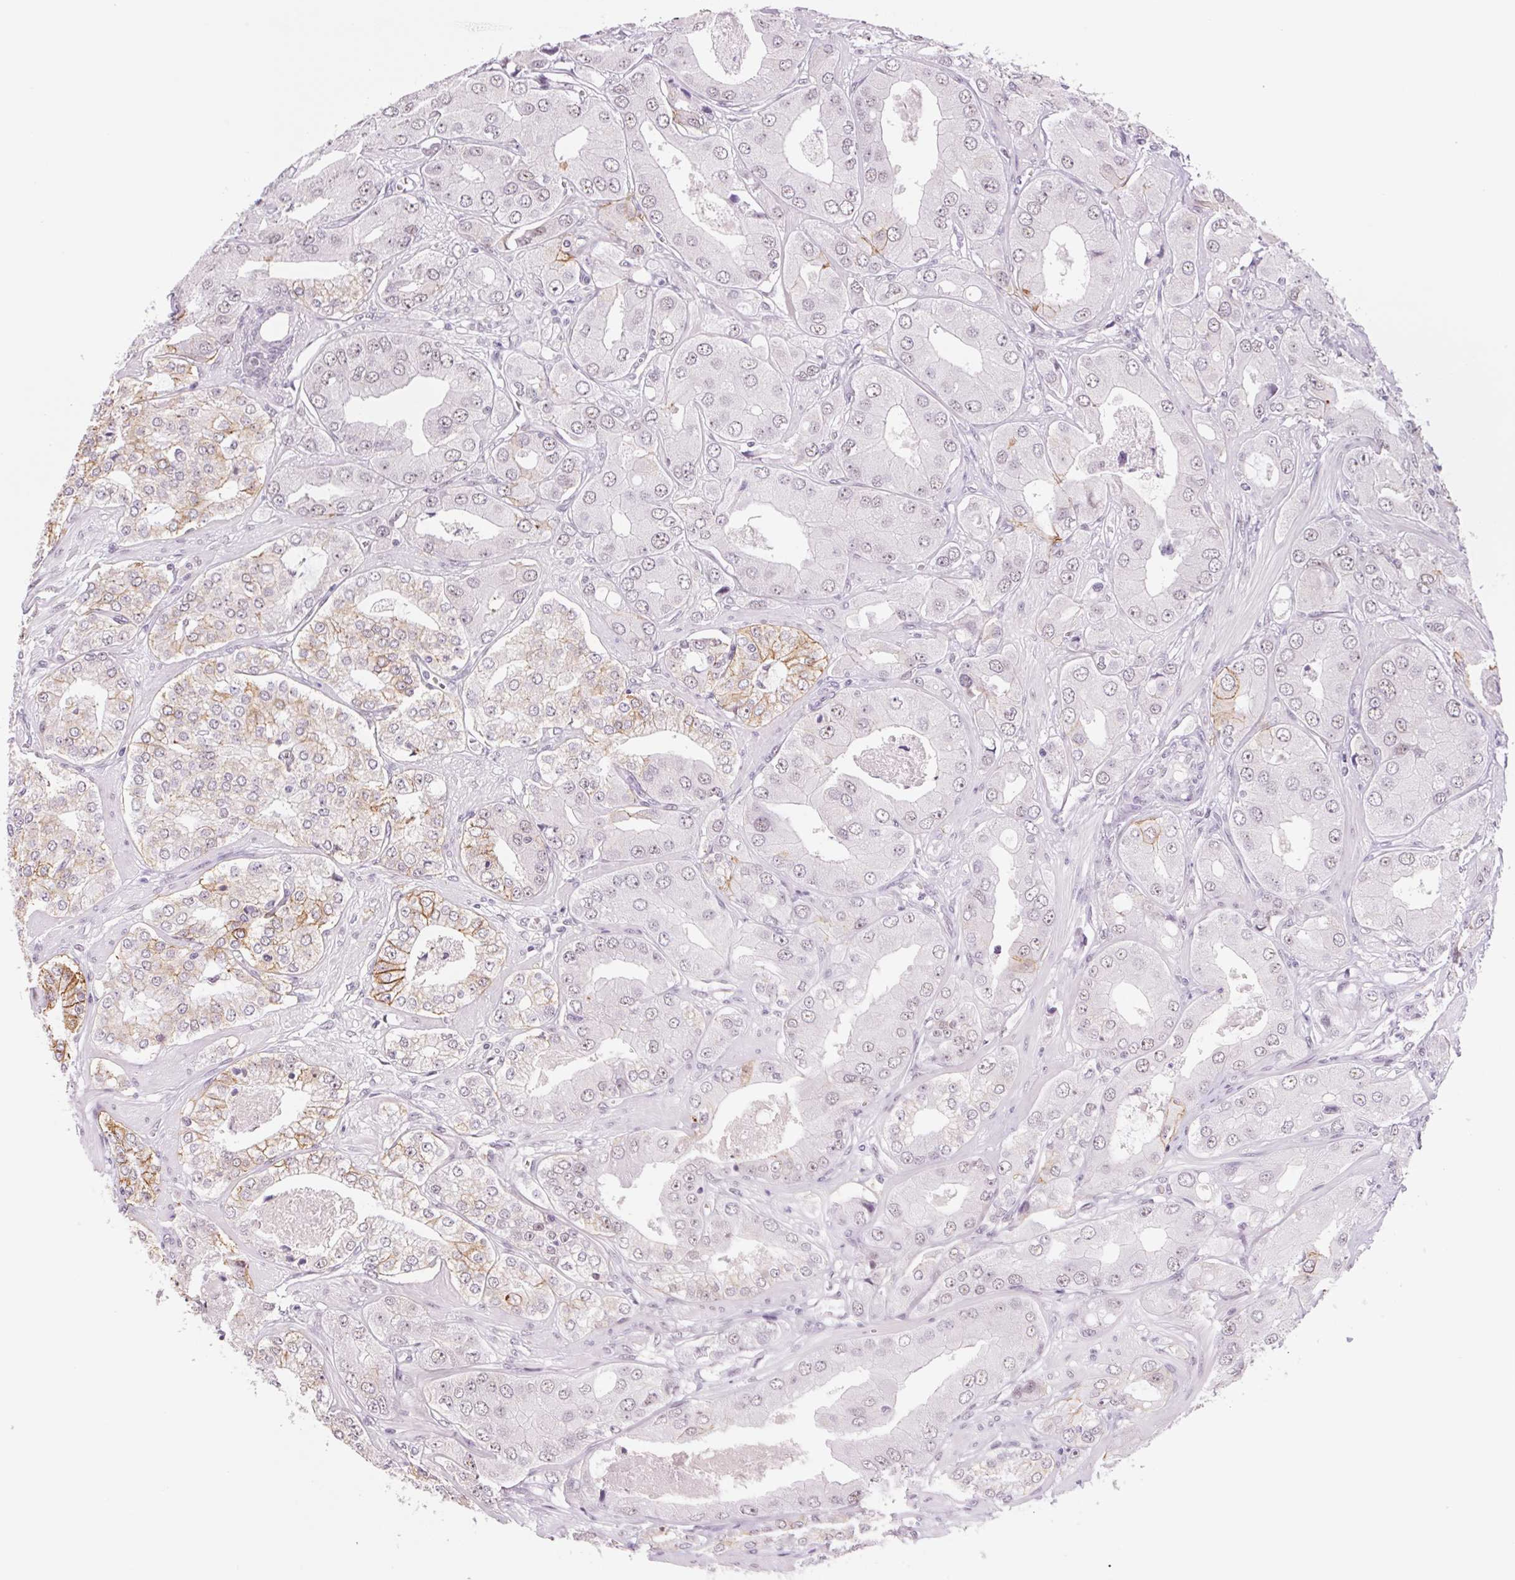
{"staining": {"intensity": "moderate", "quantity": "25%-75%", "location": "cytoplasmic/membranous,nuclear"}, "tissue": "prostate cancer", "cell_type": "Tumor cells", "image_type": "cancer", "snomed": [{"axis": "morphology", "description": "Adenocarcinoma, Low grade"}, {"axis": "topography", "description": "Prostate"}], "caption": "About 25%-75% of tumor cells in prostate cancer (adenocarcinoma (low-grade)) exhibit moderate cytoplasmic/membranous and nuclear protein expression as visualized by brown immunohistochemical staining.", "gene": "ZC3H14", "patient": {"sex": "male", "age": 60}}